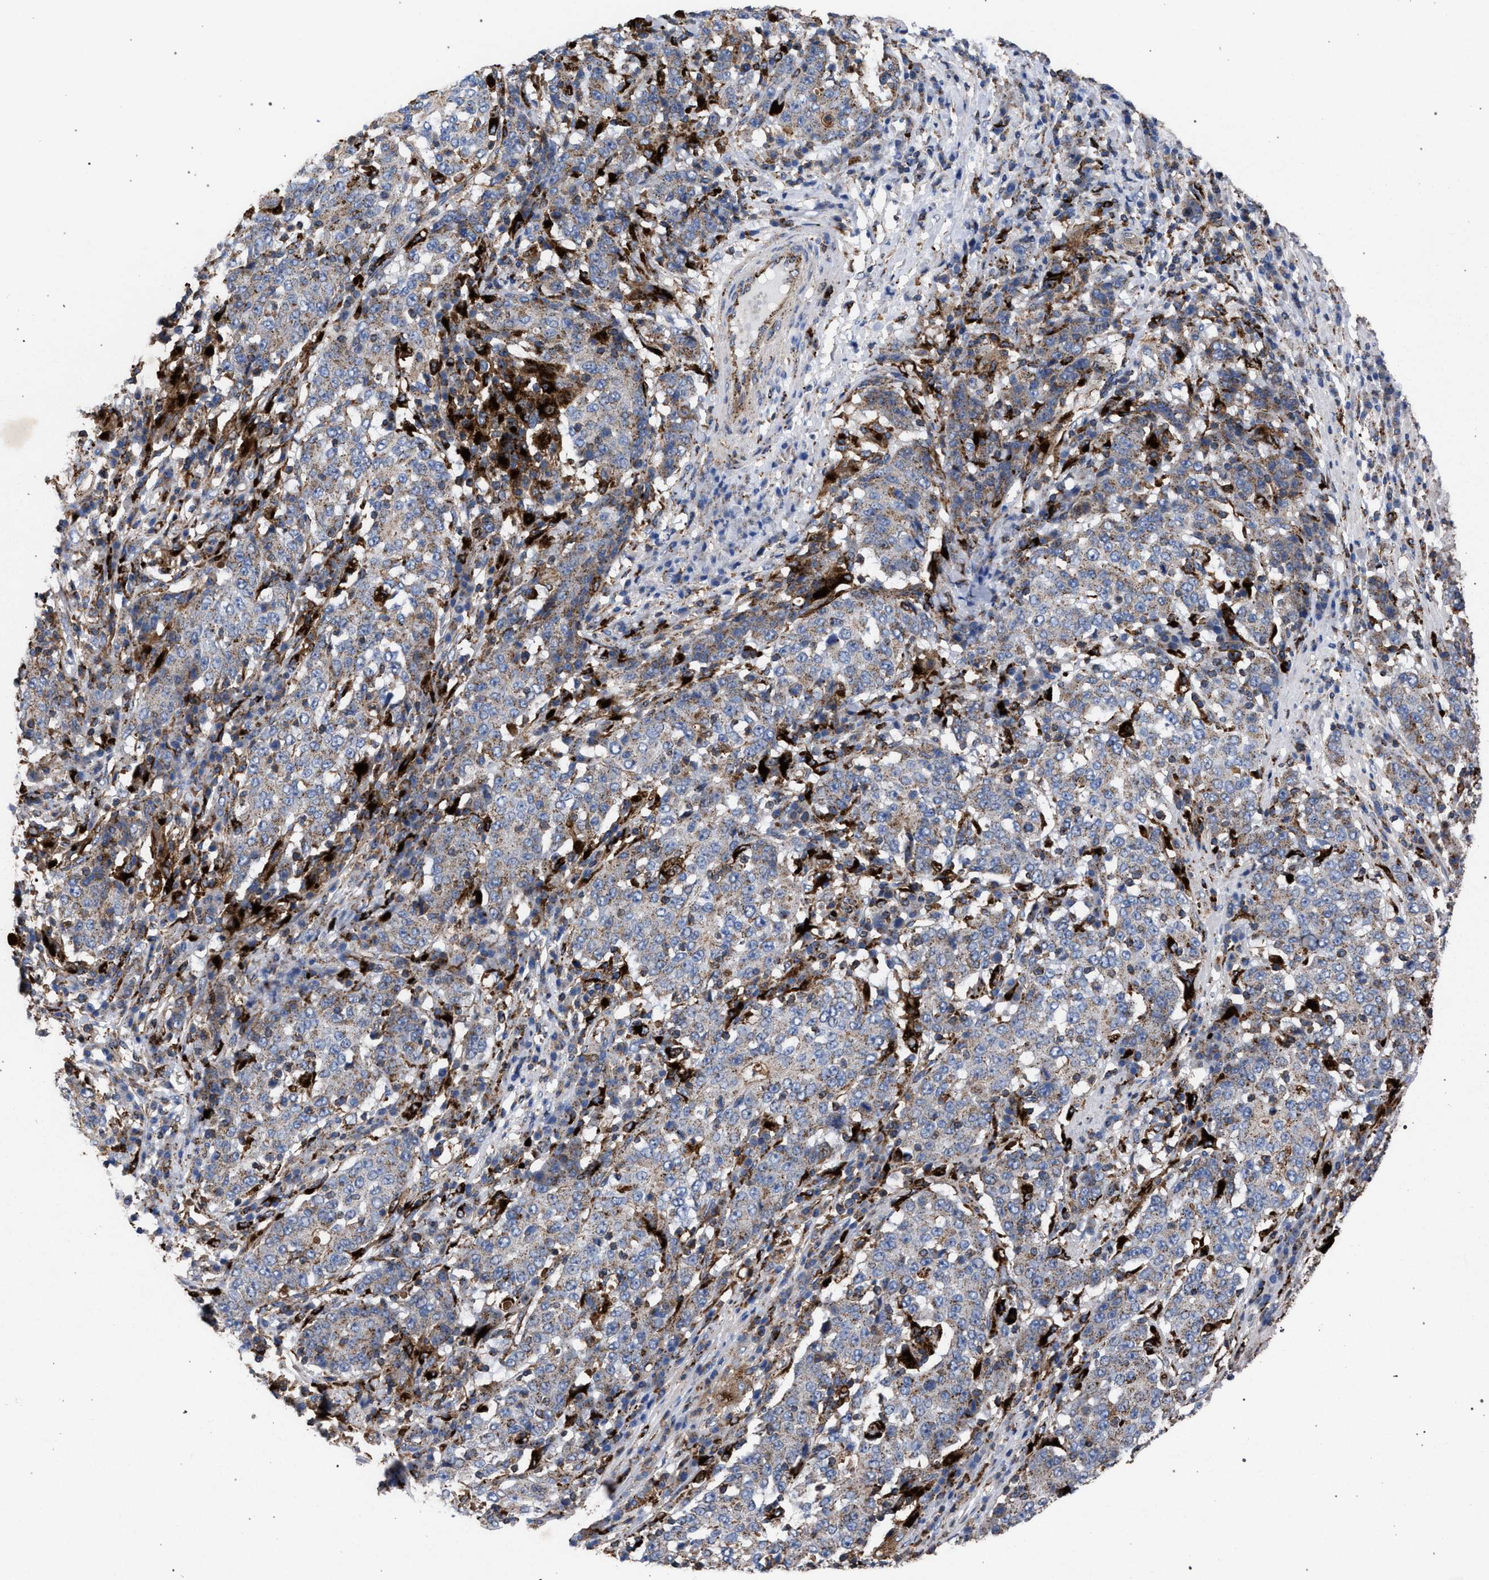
{"staining": {"intensity": "moderate", "quantity": "25%-75%", "location": "cytoplasmic/membranous"}, "tissue": "stomach cancer", "cell_type": "Tumor cells", "image_type": "cancer", "snomed": [{"axis": "morphology", "description": "Adenocarcinoma, NOS"}, {"axis": "topography", "description": "Stomach"}], "caption": "Approximately 25%-75% of tumor cells in stomach adenocarcinoma display moderate cytoplasmic/membranous protein positivity as visualized by brown immunohistochemical staining.", "gene": "PPT1", "patient": {"sex": "male", "age": 59}}